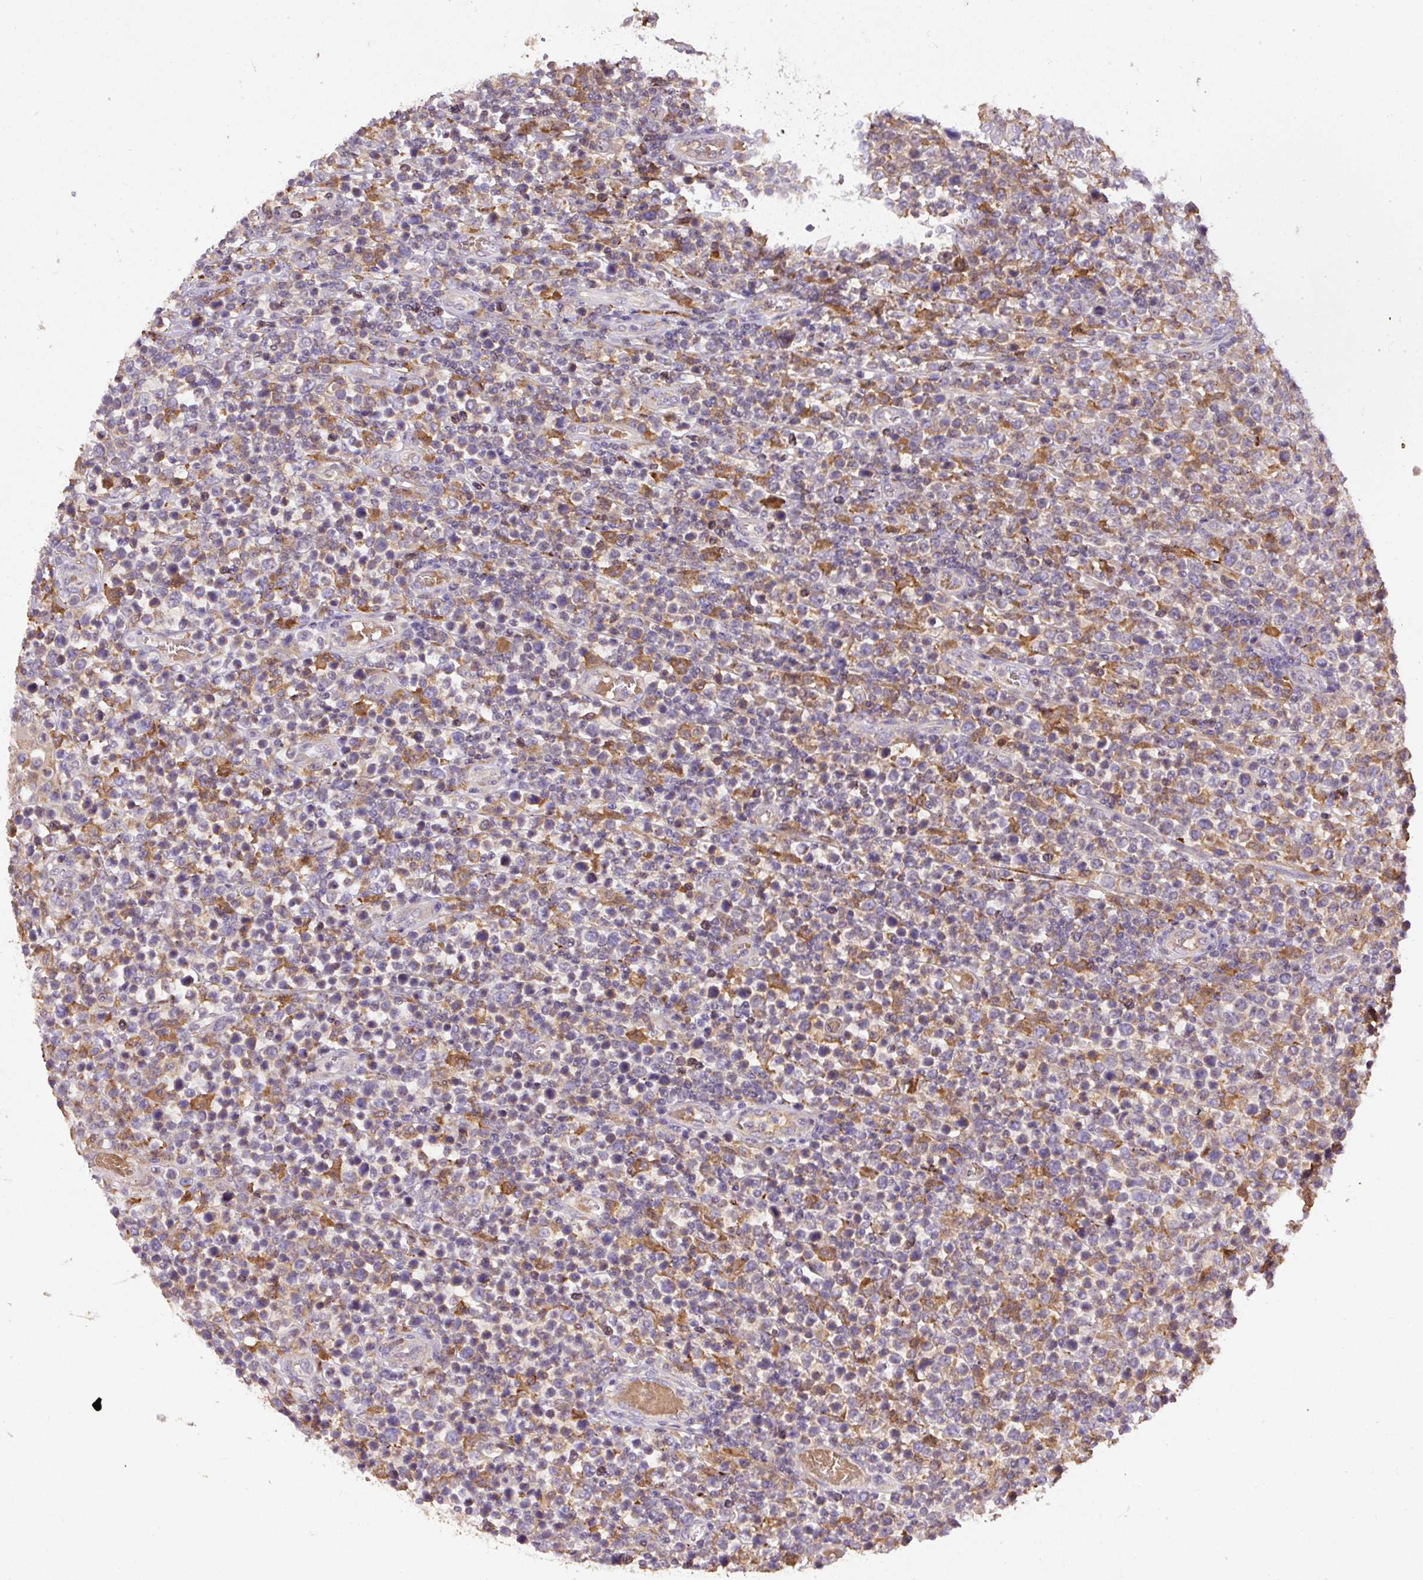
{"staining": {"intensity": "negative", "quantity": "none", "location": "none"}, "tissue": "lymphoma", "cell_type": "Tumor cells", "image_type": "cancer", "snomed": [{"axis": "morphology", "description": "Malignant lymphoma, non-Hodgkin's type, High grade"}, {"axis": "topography", "description": "Soft tissue"}], "caption": "Human lymphoma stained for a protein using immunohistochemistry (IHC) displays no staining in tumor cells.", "gene": "DAPK1", "patient": {"sex": "female", "age": 56}}